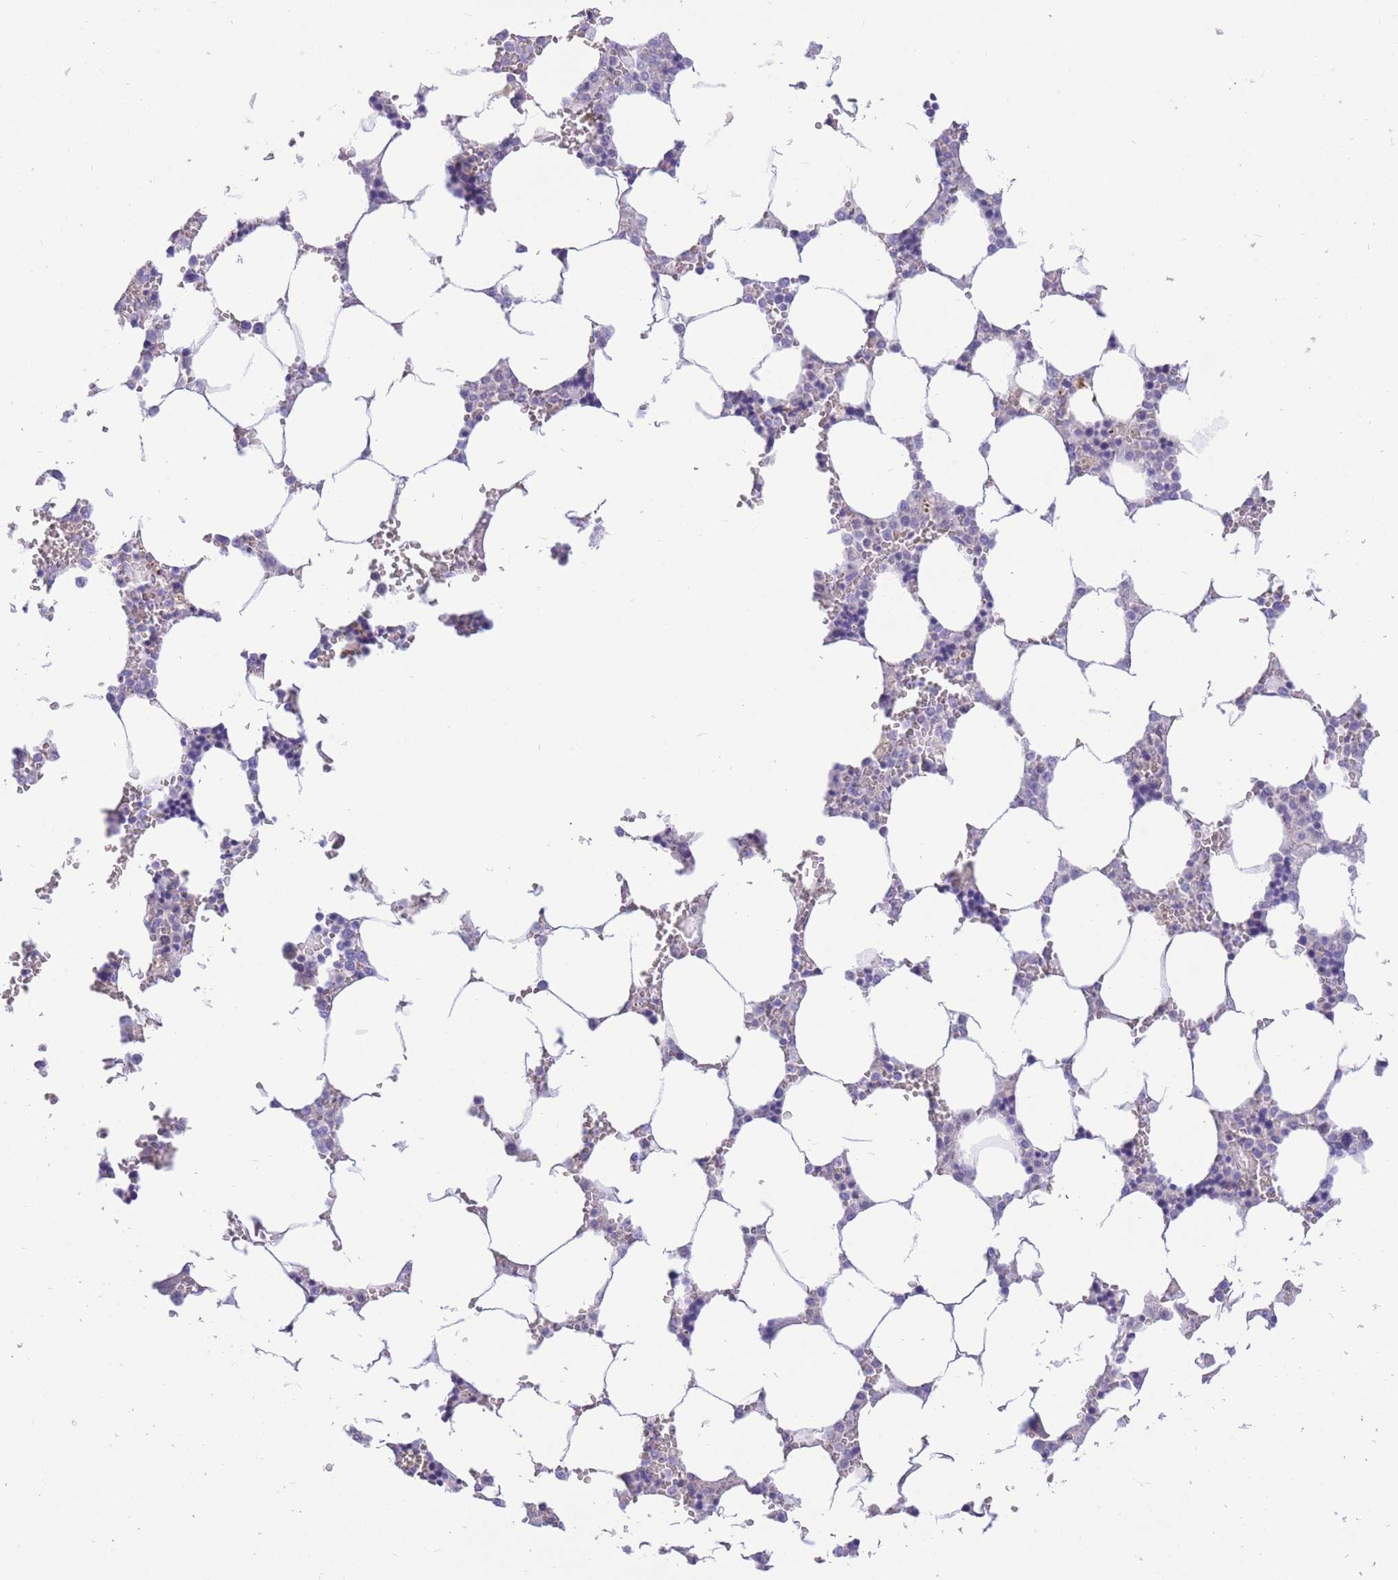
{"staining": {"intensity": "negative", "quantity": "none", "location": "none"}, "tissue": "bone marrow", "cell_type": "Hematopoietic cells", "image_type": "normal", "snomed": [{"axis": "morphology", "description": "Normal tissue, NOS"}, {"axis": "topography", "description": "Bone marrow"}], "caption": "Immunohistochemical staining of benign human bone marrow displays no significant staining in hematopoietic cells.", "gene": "SULT1A1", "patient": {"sex": "male", "age": 64}}